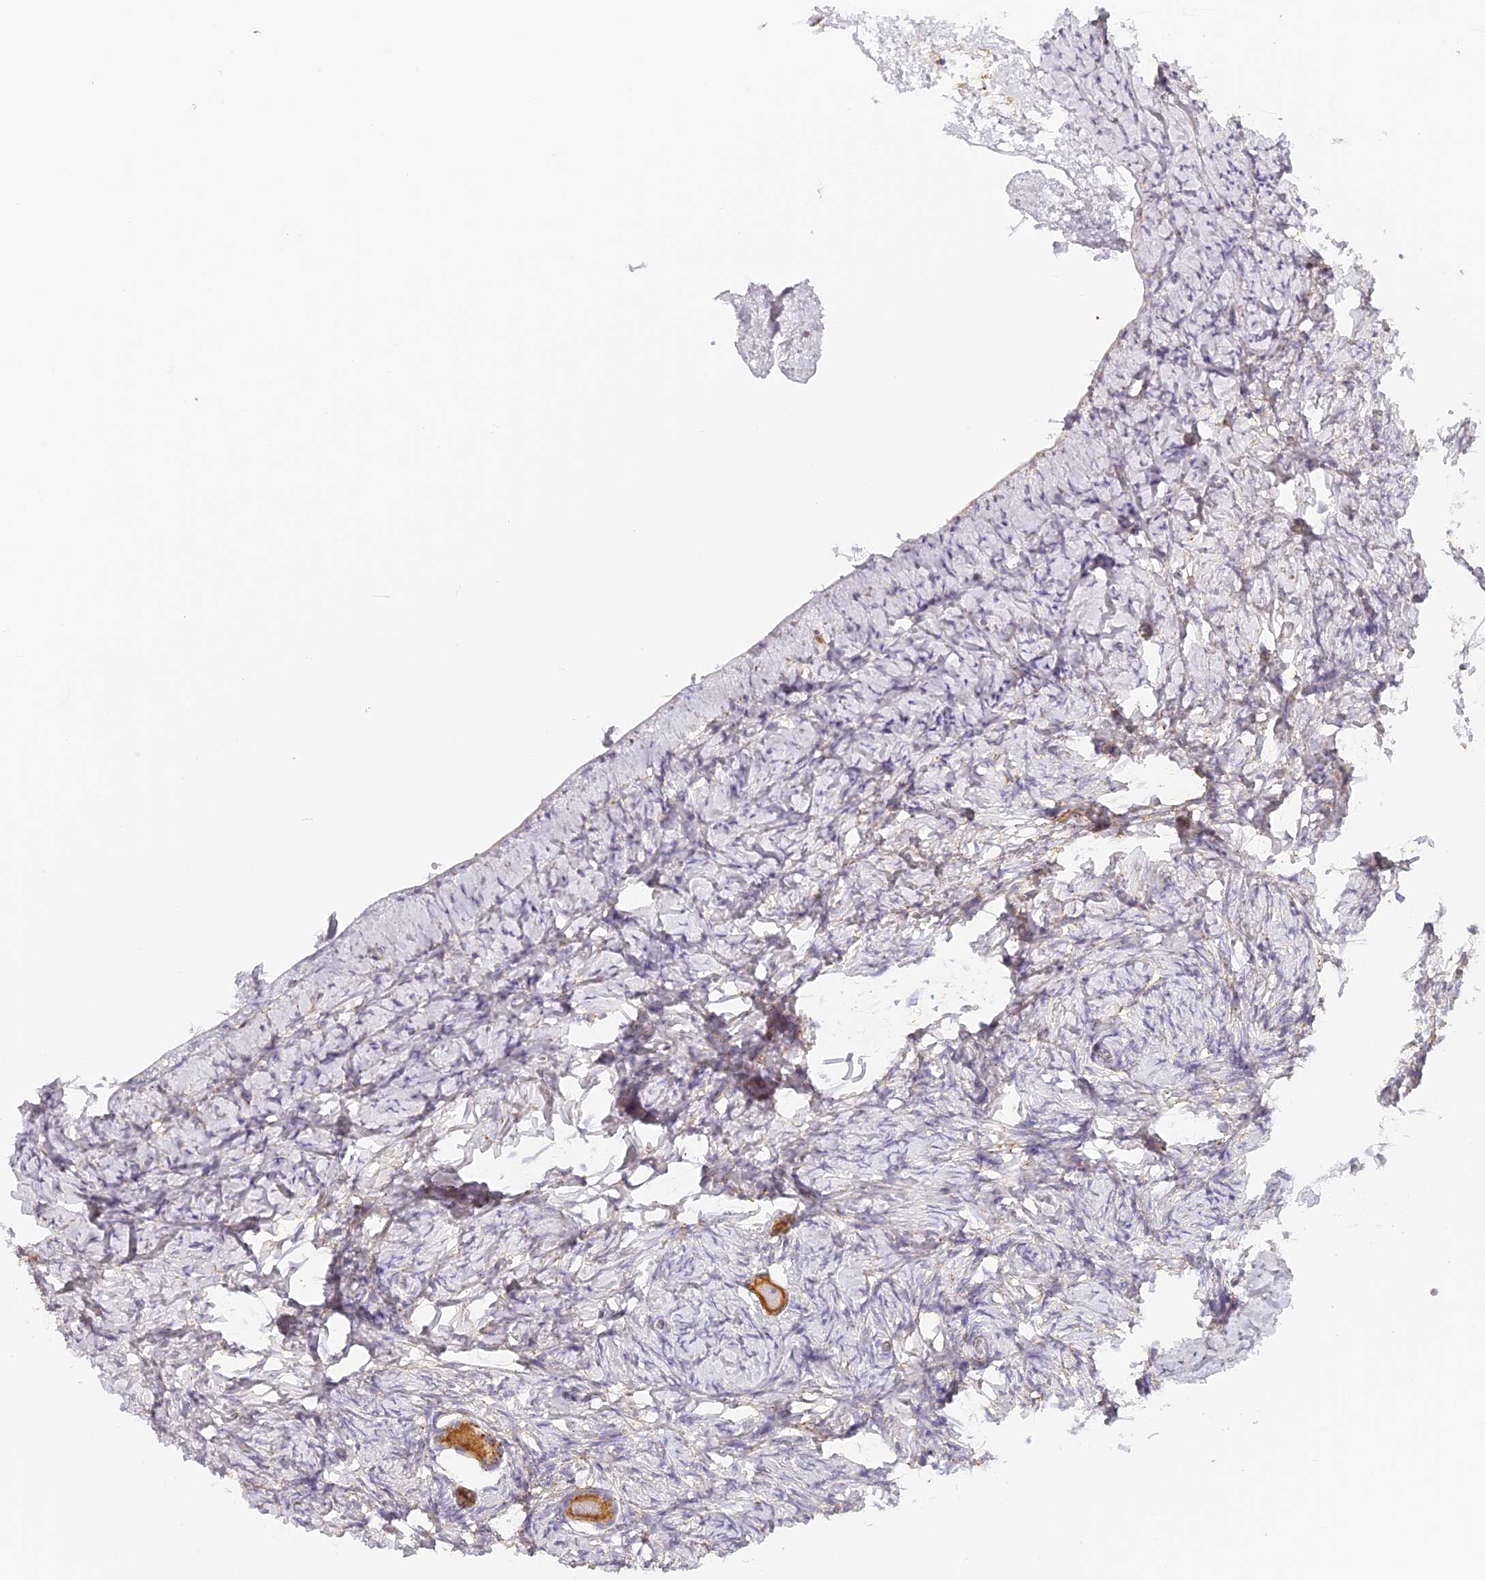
{"staining": {"intensity": "moderate", "quantity": ">75%", "location": "cytoplasmic/membranous"}, "tissue": "ovary", "cell_type": "Follicle cells", "image_type": "normal", "snomed": [{"axis": "morphology", "description": "Normal tissue, NOS"}, {"axis": "topography", "description": "Ovary"}], "caption": "Immunohistochemical staining of unremarkable human ovary exhibits >75% levels of moderate cytoplasmic/membranous protein staining in about >75% of follicle cells.", "gene": "LAMP2", "patient": {"sex": "female", "age": 27}}